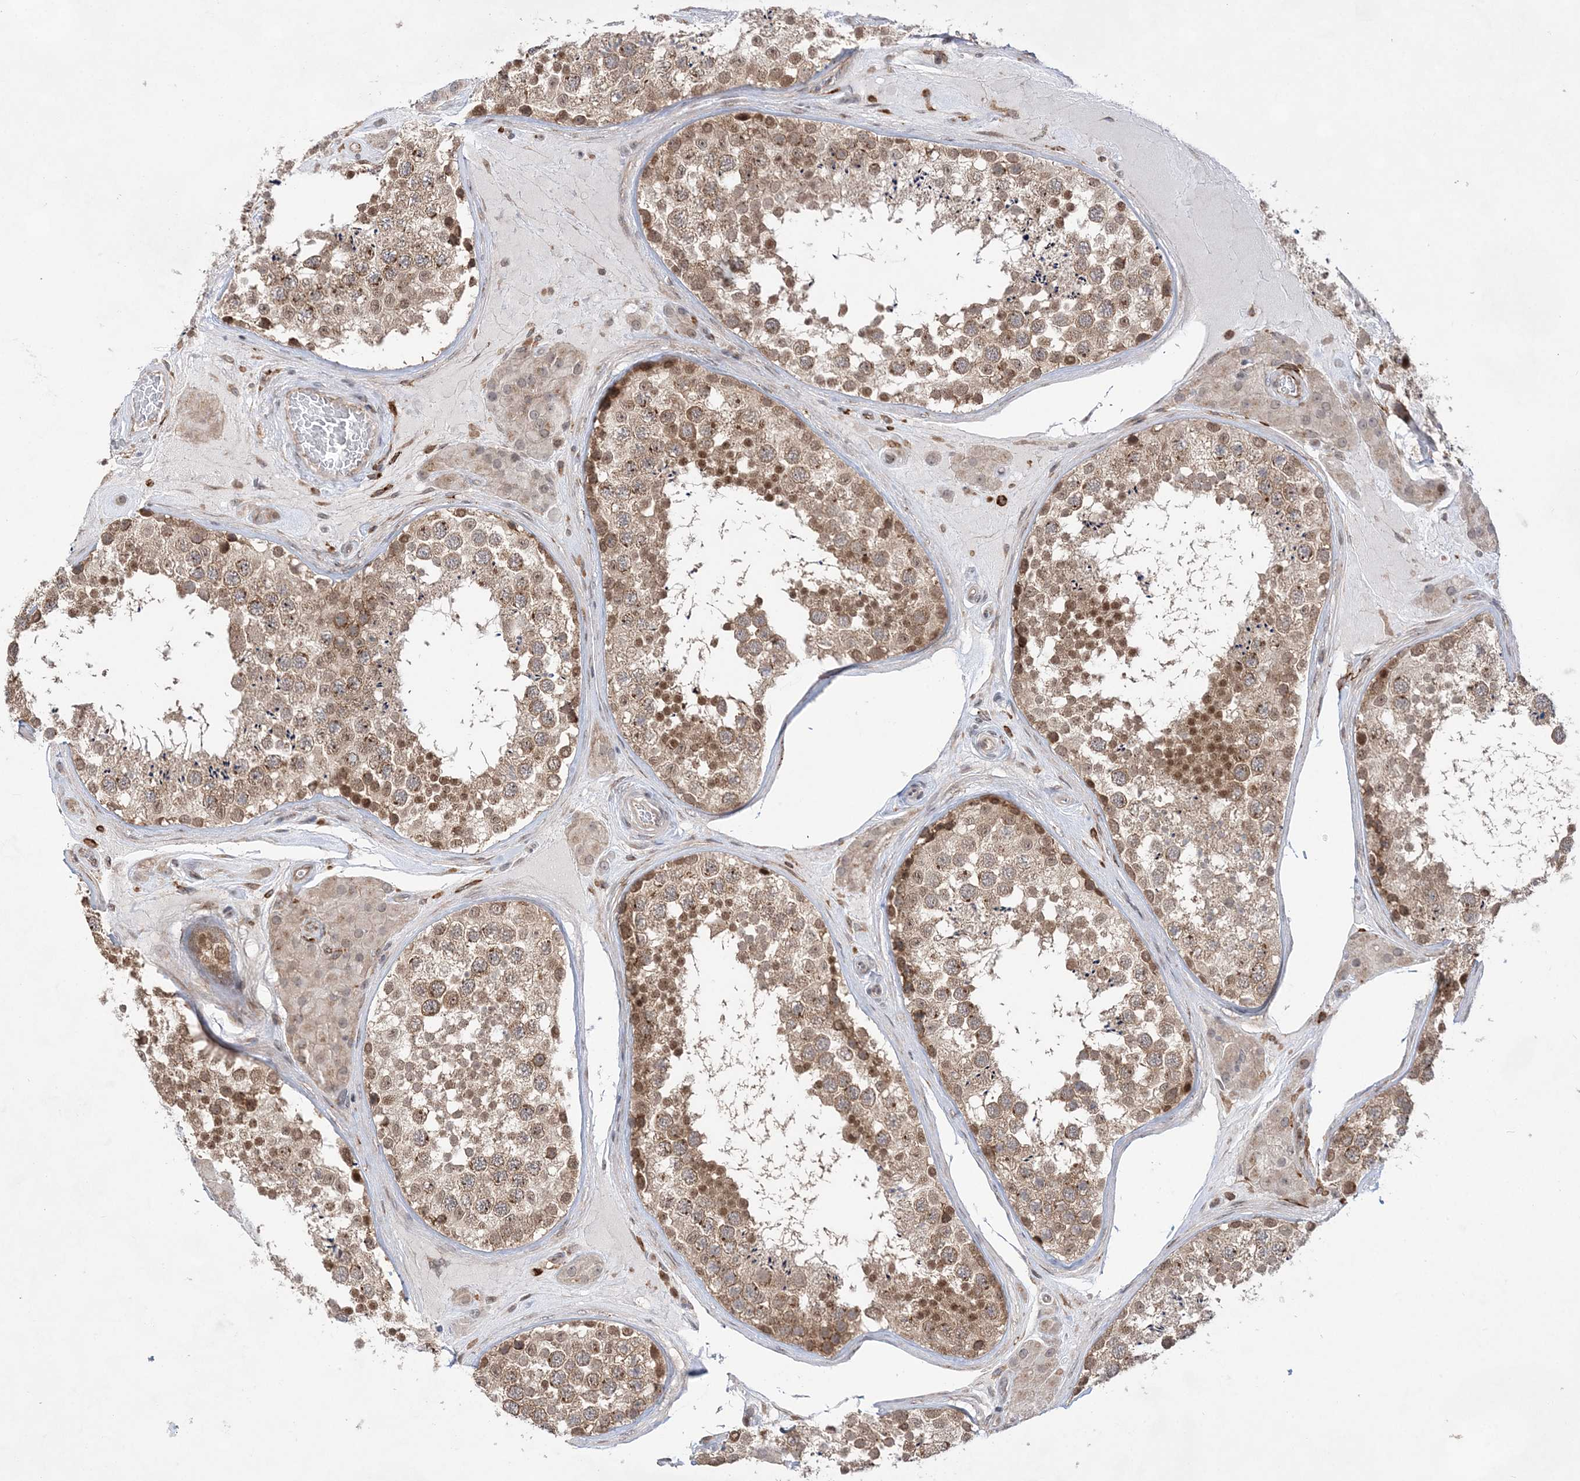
{"staining": {"intensity": "moderate", "quantity": ">75%", "location": "cytoplasmic/membranous,nuclear"}, "tissue": "testis", "cell_type": "Cells in seminiferous ducts", "image_type": "normal", "snomed": [{"axis": "morphology", "description": "Normal tissue, NOS"}, {"axis": "topography", "description": "Testis"}], "caption": "Moderate cytoplasmic/membranous,nuclear expression is identified in approximately >75% of cells in seminiferous ducts in benign testis.", "gene": "ANAPC15", "patient": {"sex": "male", "age": 46}}